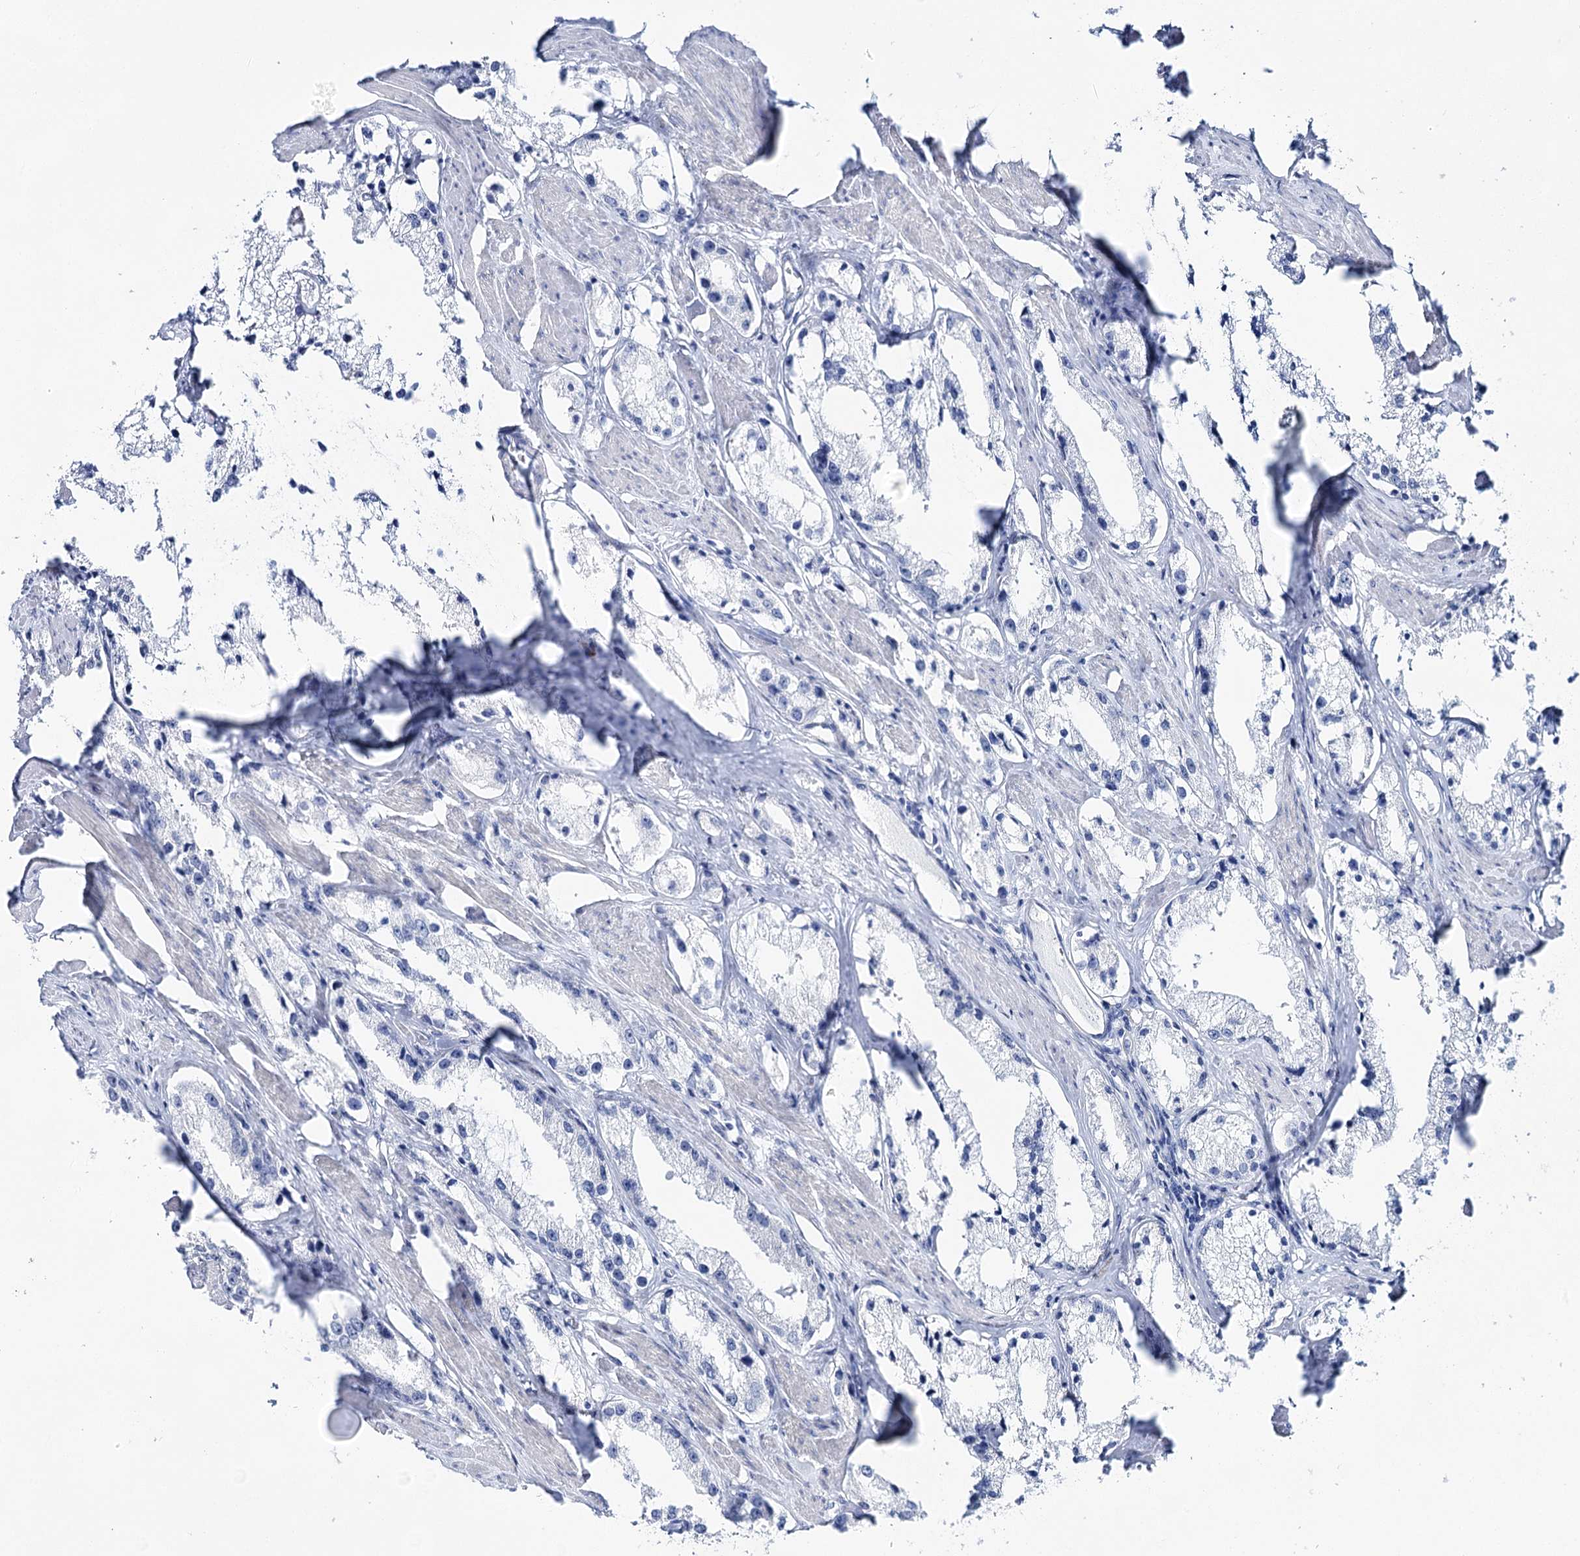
{"staining": {"intensity": "negative", "quantity": "none", "location": "none"}, "tissue": "prostate cancer", "cell_type": "Tumor cells", "image_type": "cancer", "snomed": [{"axis": "morphology", "description": "Adenocarcinoma, High grade"}, {"axis": "topography", "description": "Prostate"}], "caption": "Immunohistochemistry (IHC) image of high-grade adenocarcinoma (prostate) stained for a protein (brown), which shows no expression in tumor cells.", "gene": "LALBA", "patient": {"sex": "male", "age": 66}}